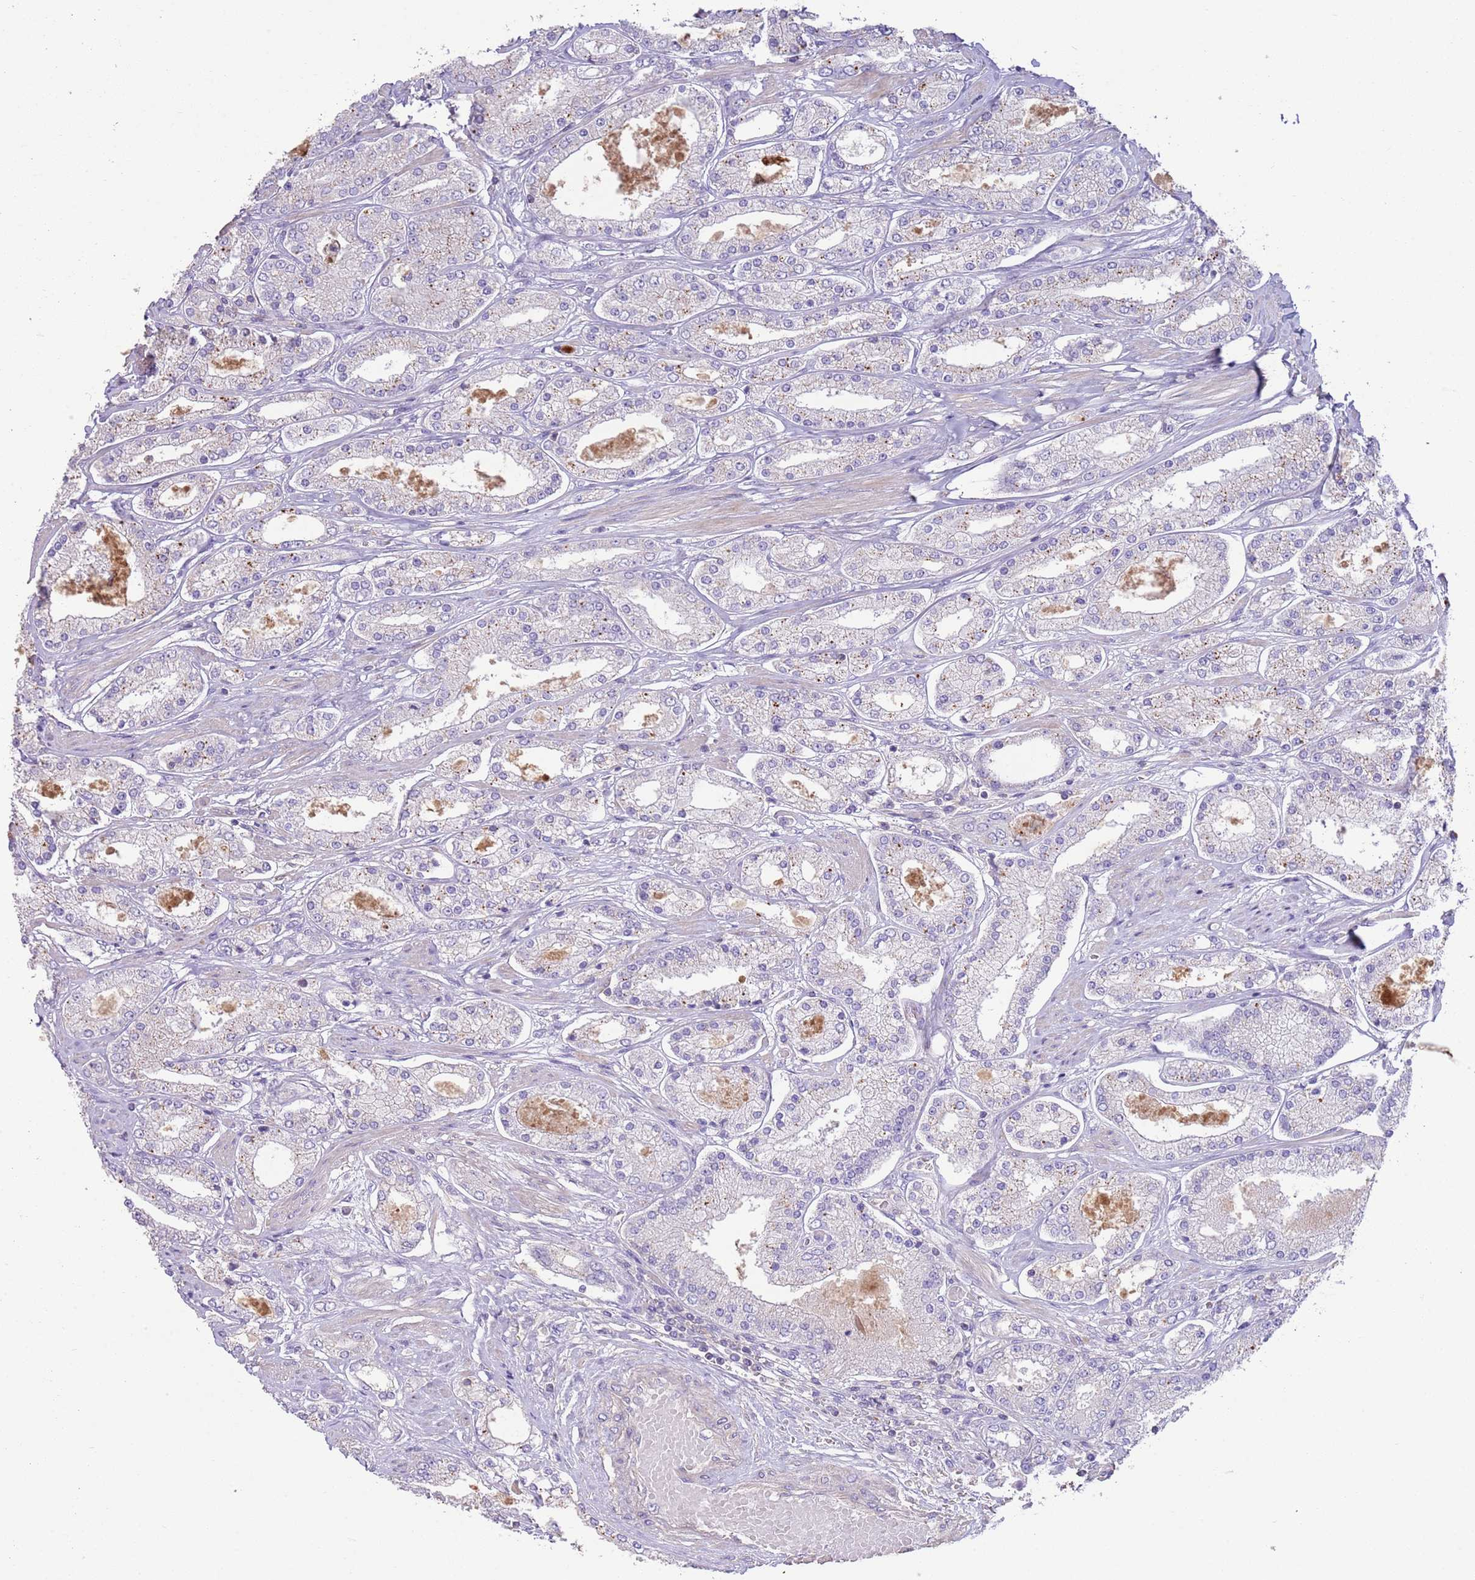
{"staining": {"intensity": "negative", "quantity": "none", "location": "none"}, "tissue": "prostate cancer", "cell_type": "Tumor cells", "image_type": "cancer", "snomed": [{"axis": "morphology", "description": "Adenocarcinoma, High grade"}, {"axis": "topography", "description": "Prostate"}], "caption": "This micrograph is of prostate cancer (high-grade adenocarcinoma) stained with immunohistochemistry to label a protein in brown with the nuclei are counter-stained blue. There is no staining in tumor cells.", "gene": "SFTPA1", "patient": {"sex": "male", "age": 69}}